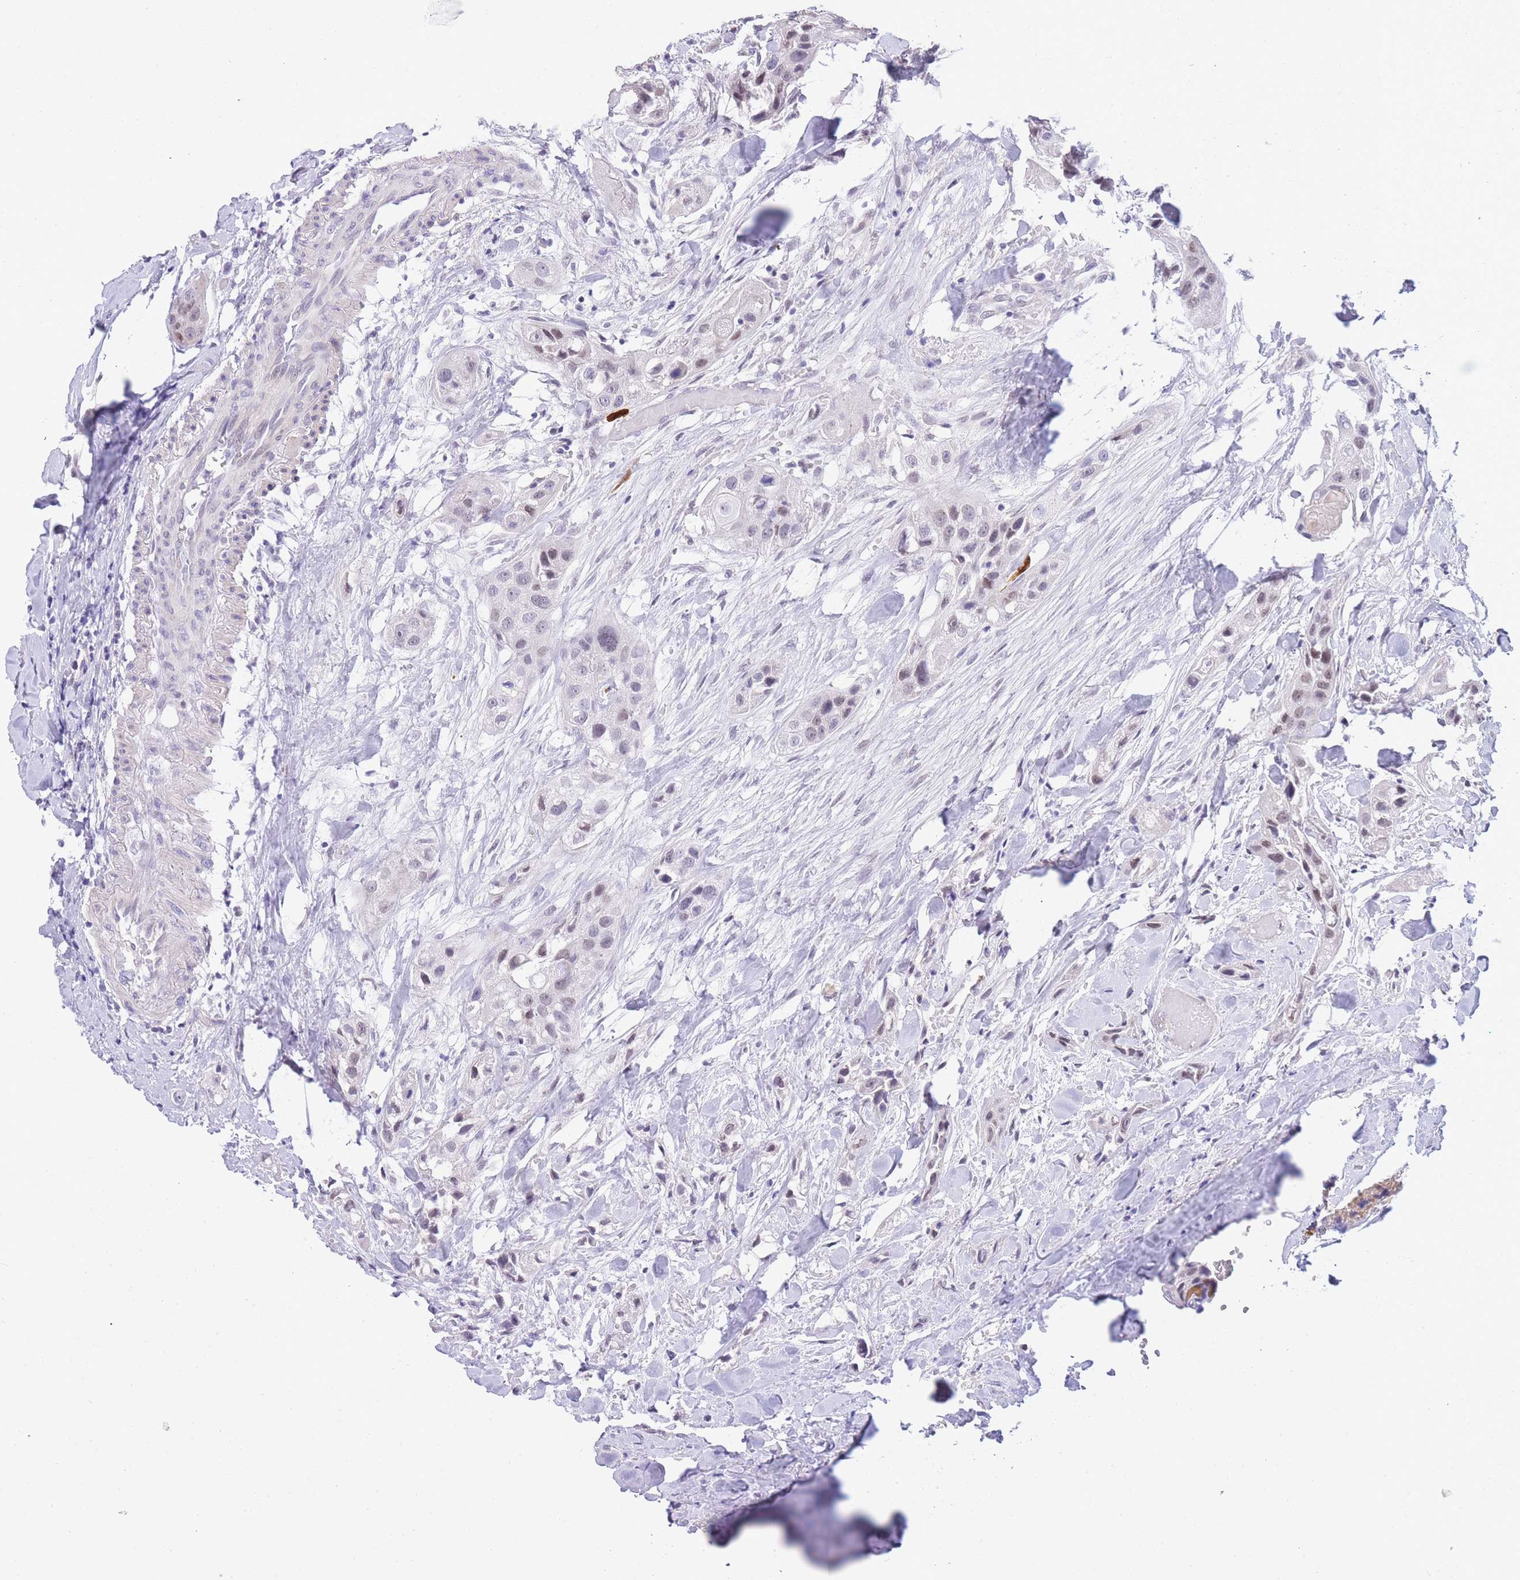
{"staining": {"intensity": "weak", "quantity": "25%-75%", "location": "nuclear"}, "tissue": "head and neck cancer", "cell_type": "Tumor cells", "image_type": "cancer", "snomed": [{"axis": "morphology", "description": "Normal tissue, NOS"}, {"axis": "morphology", "description": "Squamous cell carcinoma, NOS"}, {"axis": "topography", "description": "Skeletal muscle"}, {"axis": "topography", "description": "Head-Neck"}], "caption": "Human head and neck cancer (squamous cell carcinoma) stained with a brown dye reveals weak nuclear positive expression in approximately 25%-75% of tumor cells.", "gene": "PRR23B", "patient": {"sex": "male", "age": 51}}